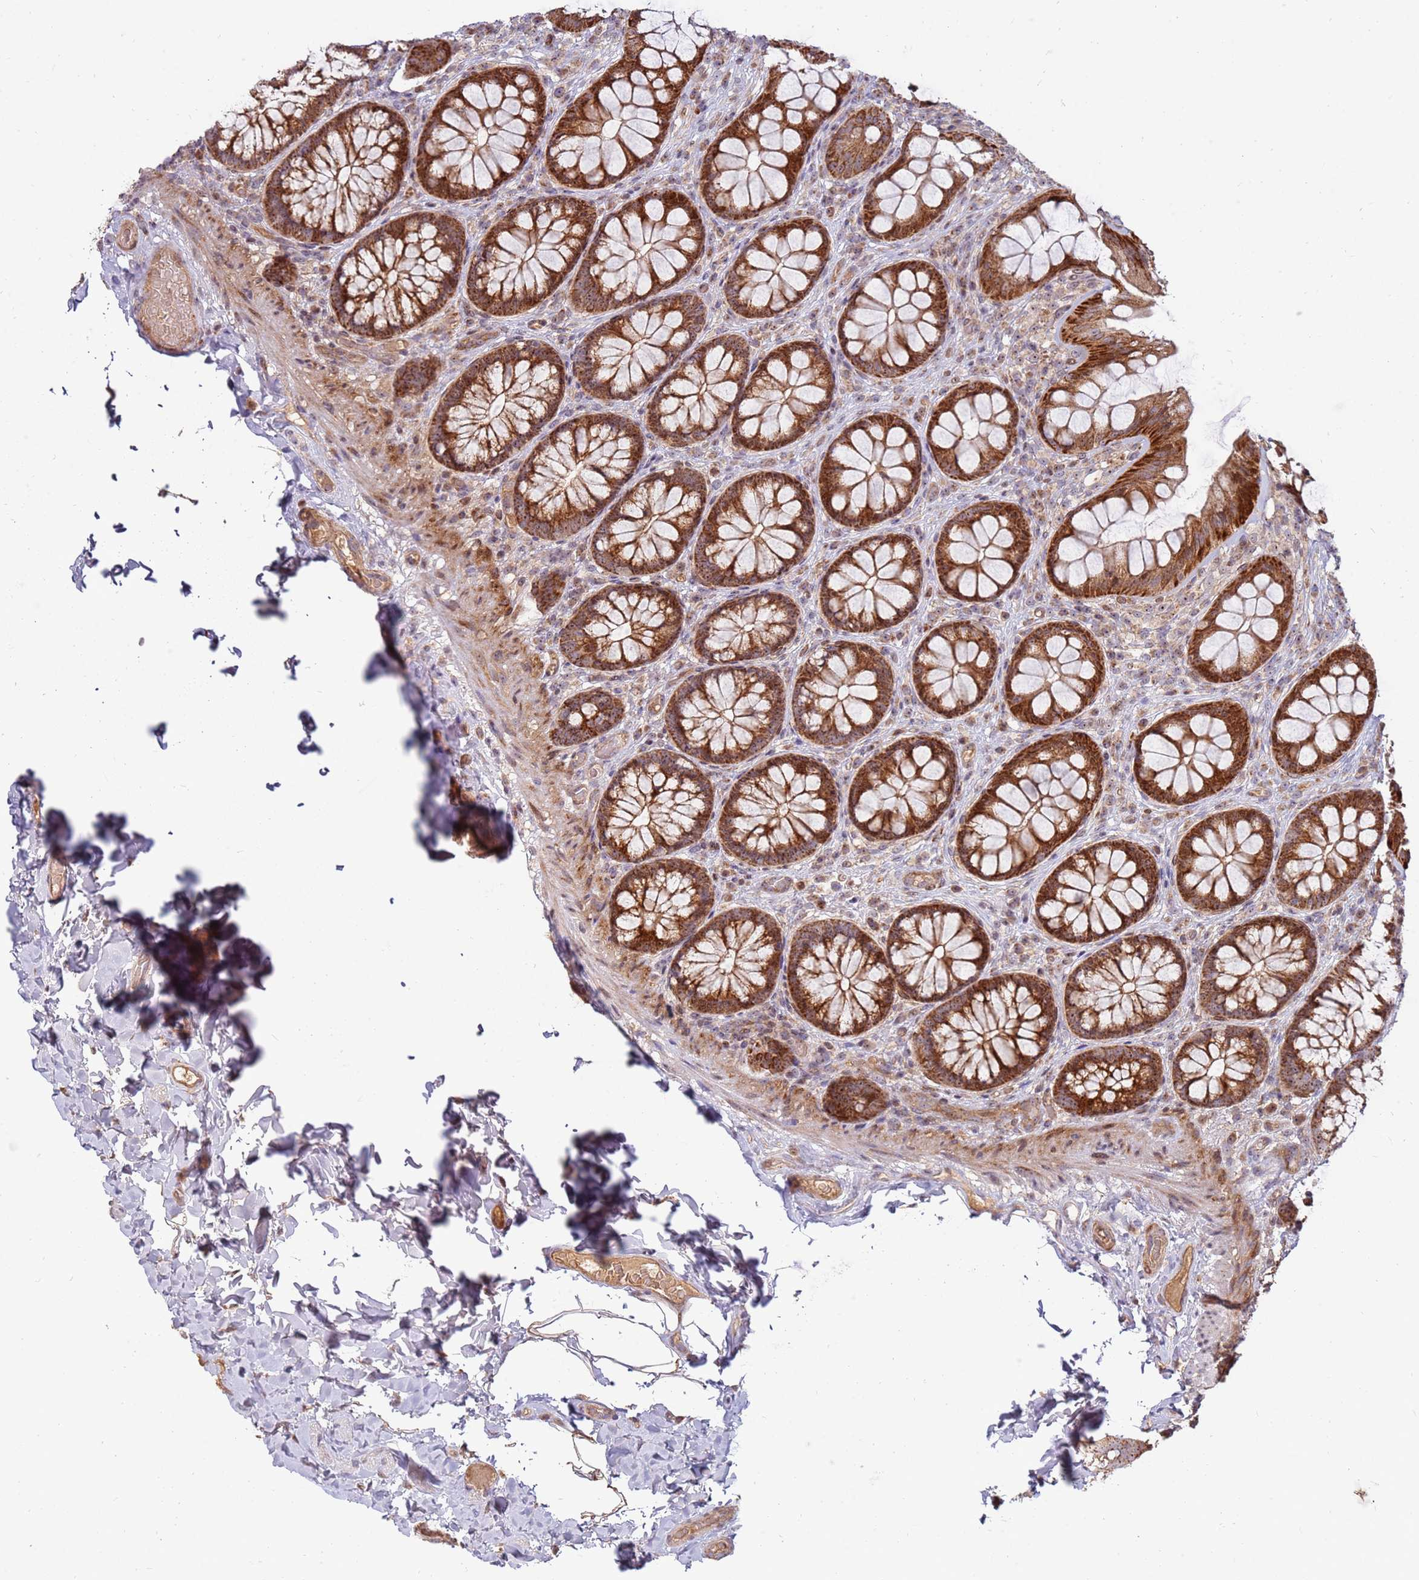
{"staining": {"intensity": "moderate", "quantity": ">75%", "location": "cytoplasmic/membranous"}, "tissue": "colon", "cell_type": "Endothelial cells", "image_type": "normal", "snomed": [{"axis": "morphology", "description": "Normal tissue, NOS"}, {"axis": "topography", "description": "Colon"}], "caption": "There is medium levels of moderate cytoplasmic/membranous staining in endothelial cells of normal colon, as demonstrated by immunohistochemical staining (brown color).", "gene": "KIF25", "patient": {"sex": "male", "age": 46}}